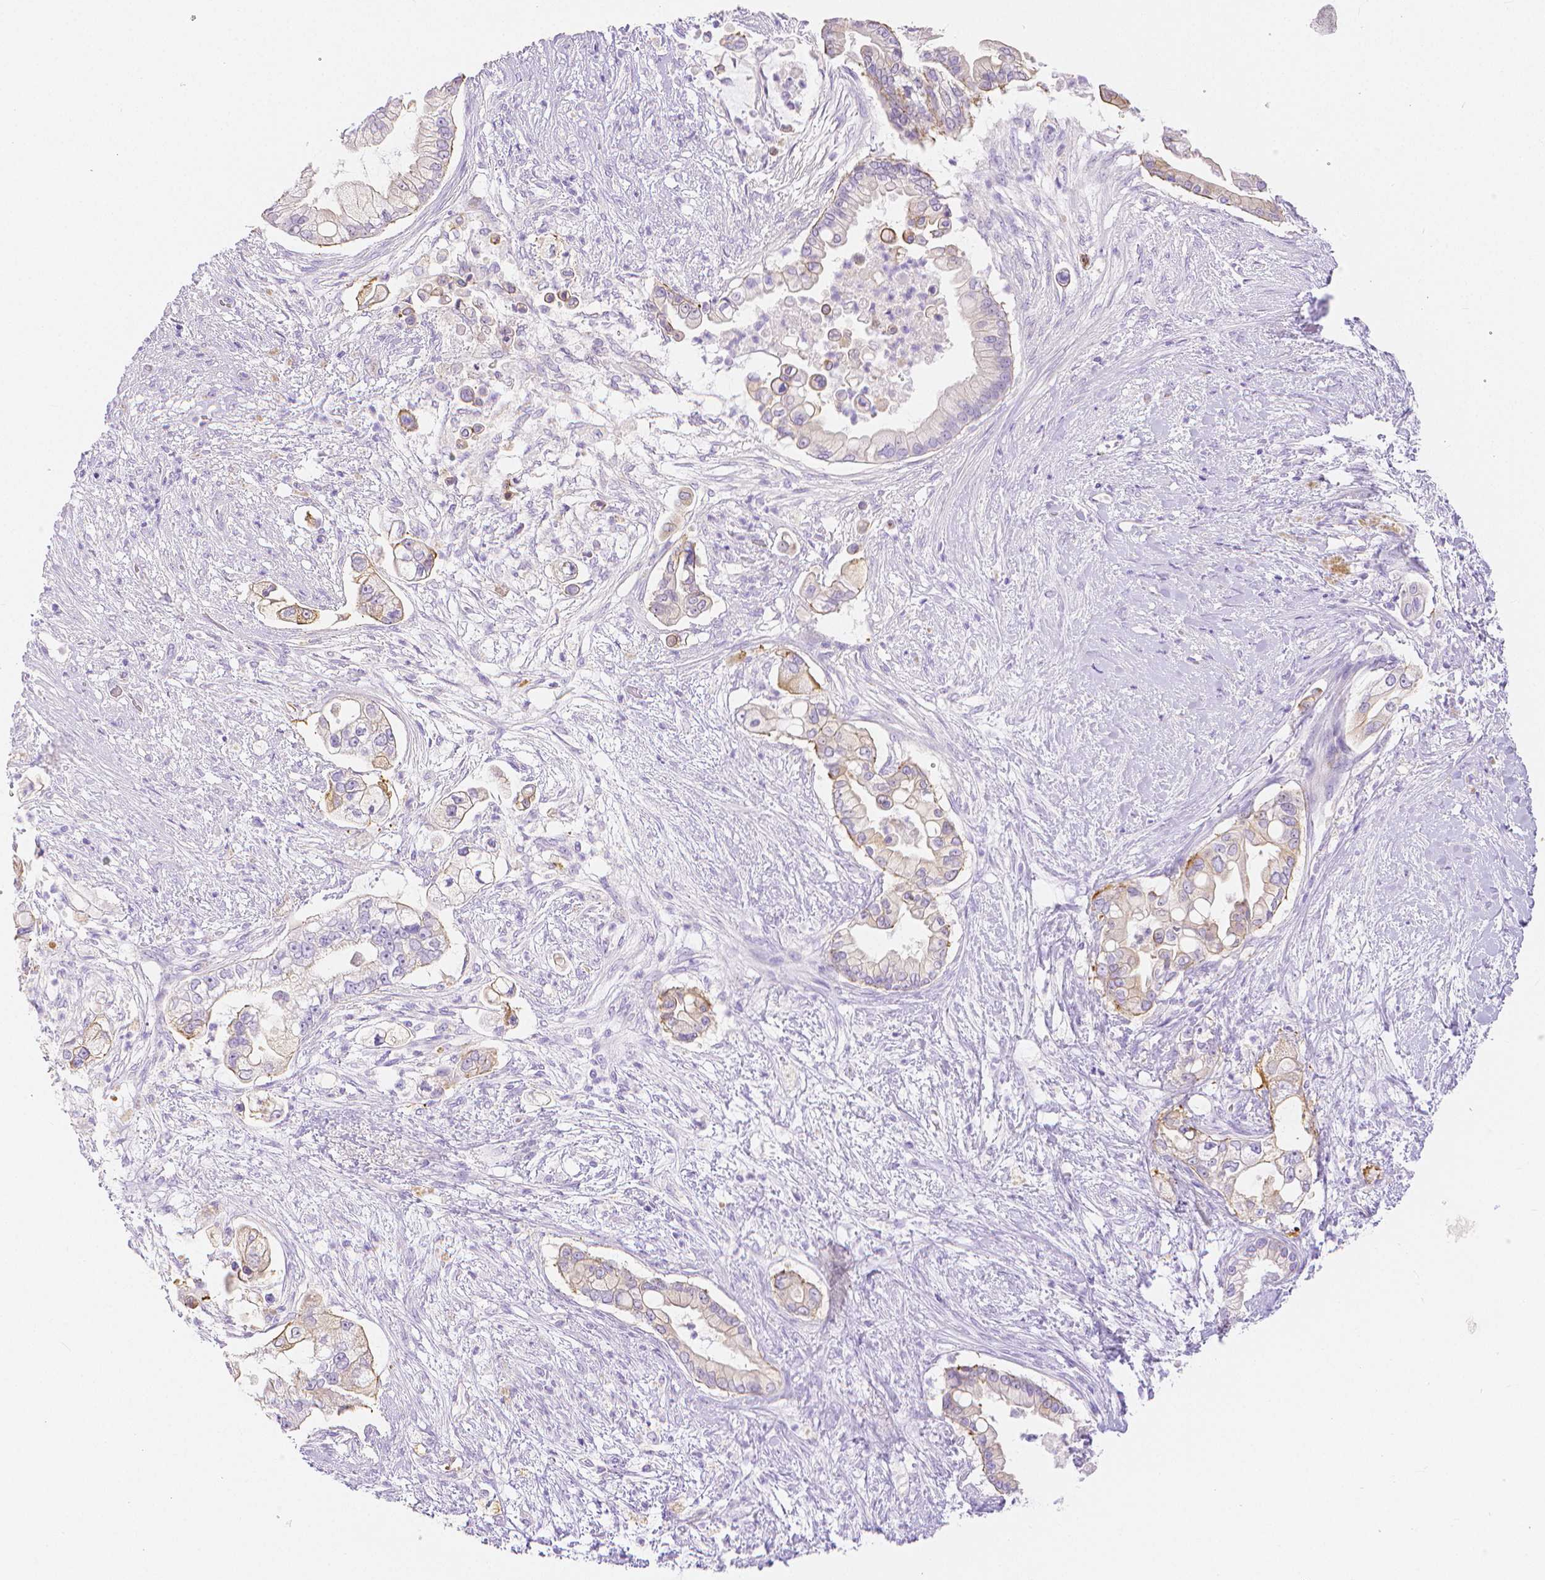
{"staining": {"intensity": "moderate", "quantity": "<25%", "location": "cytoplasmic/membranous"}, "tissue": "pancreatic cancer", "cell_type": "Tumor cells", "image_type": "cancer", "snomed": [{"axis": "morphology", "description": "Adenocarcinoma, NOS"}, {"axis": "topography", "description": "Pancreas"}], "caption": "An image showing moderate cytoplasmic/membranous positivity in about <25% of tumor cells in pancreatic cancer (adenocarcinoma), as visualized by brown immunohistochemical staining.", "gene": "SLC27A5", "patient": {"sex": "female", "age": 69}}